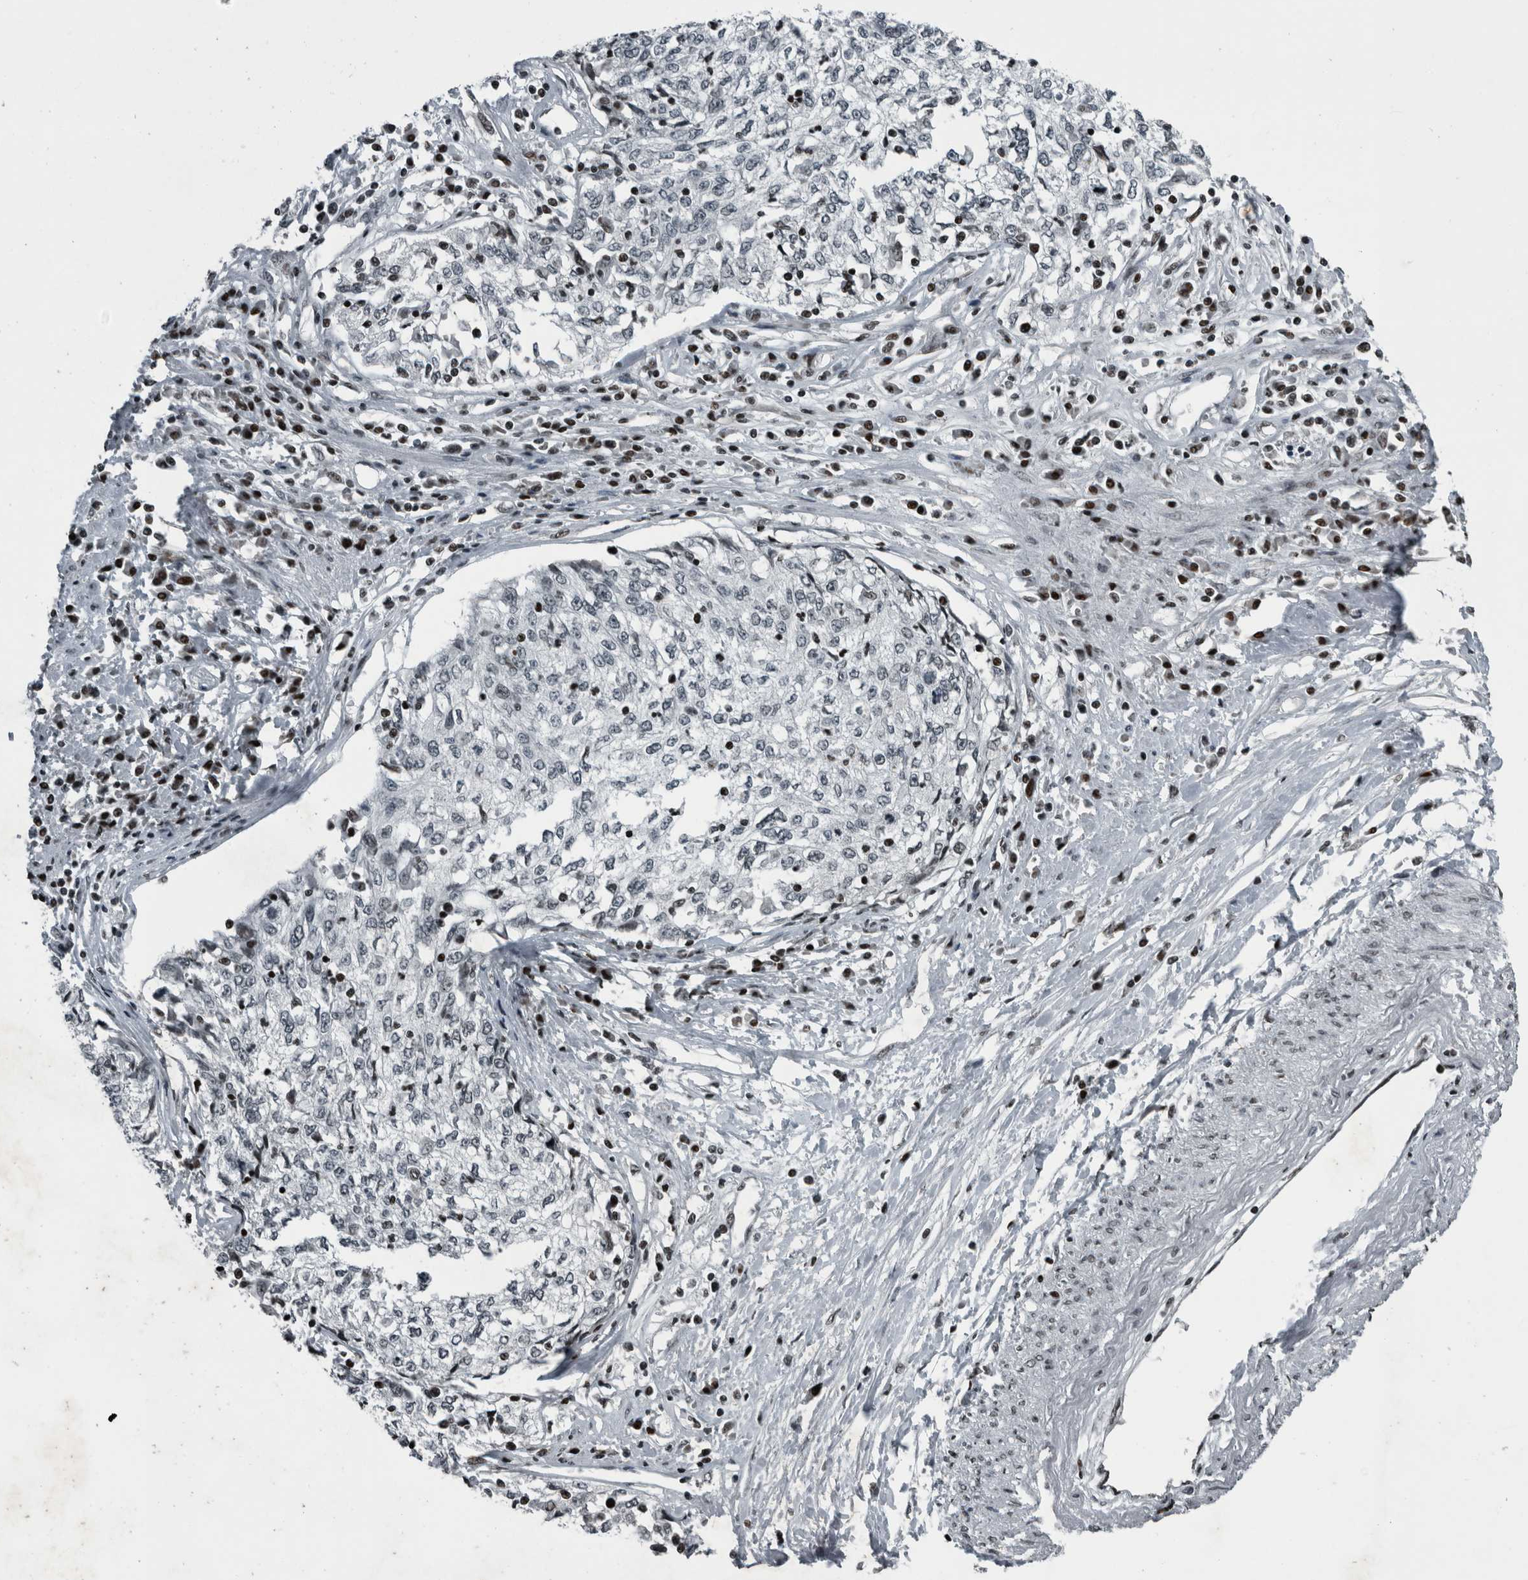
{"staining": {"intensity": "negative", "quantity": "none", "location": "none"}, "tissue": "cervical cancer", "cell_type": "Tumor cells", "image_type": "cancer", "snomed": [{"axis": "morphology", "description": "Squamous cell carcinoma, NOS"}, {"axis": "topography", "description": "Cervix"}], "caption": "This photomicrograph is of squamous cell carcinoma (cervical) stained with immunohistochemistry to label a protein in brown with the nuclei are counter-stained blue. There is no expression in tumor cells. (DAB IHC, high magnification).", "gene": "UNC50", "patient": {"sex": "female", "age": 57}}